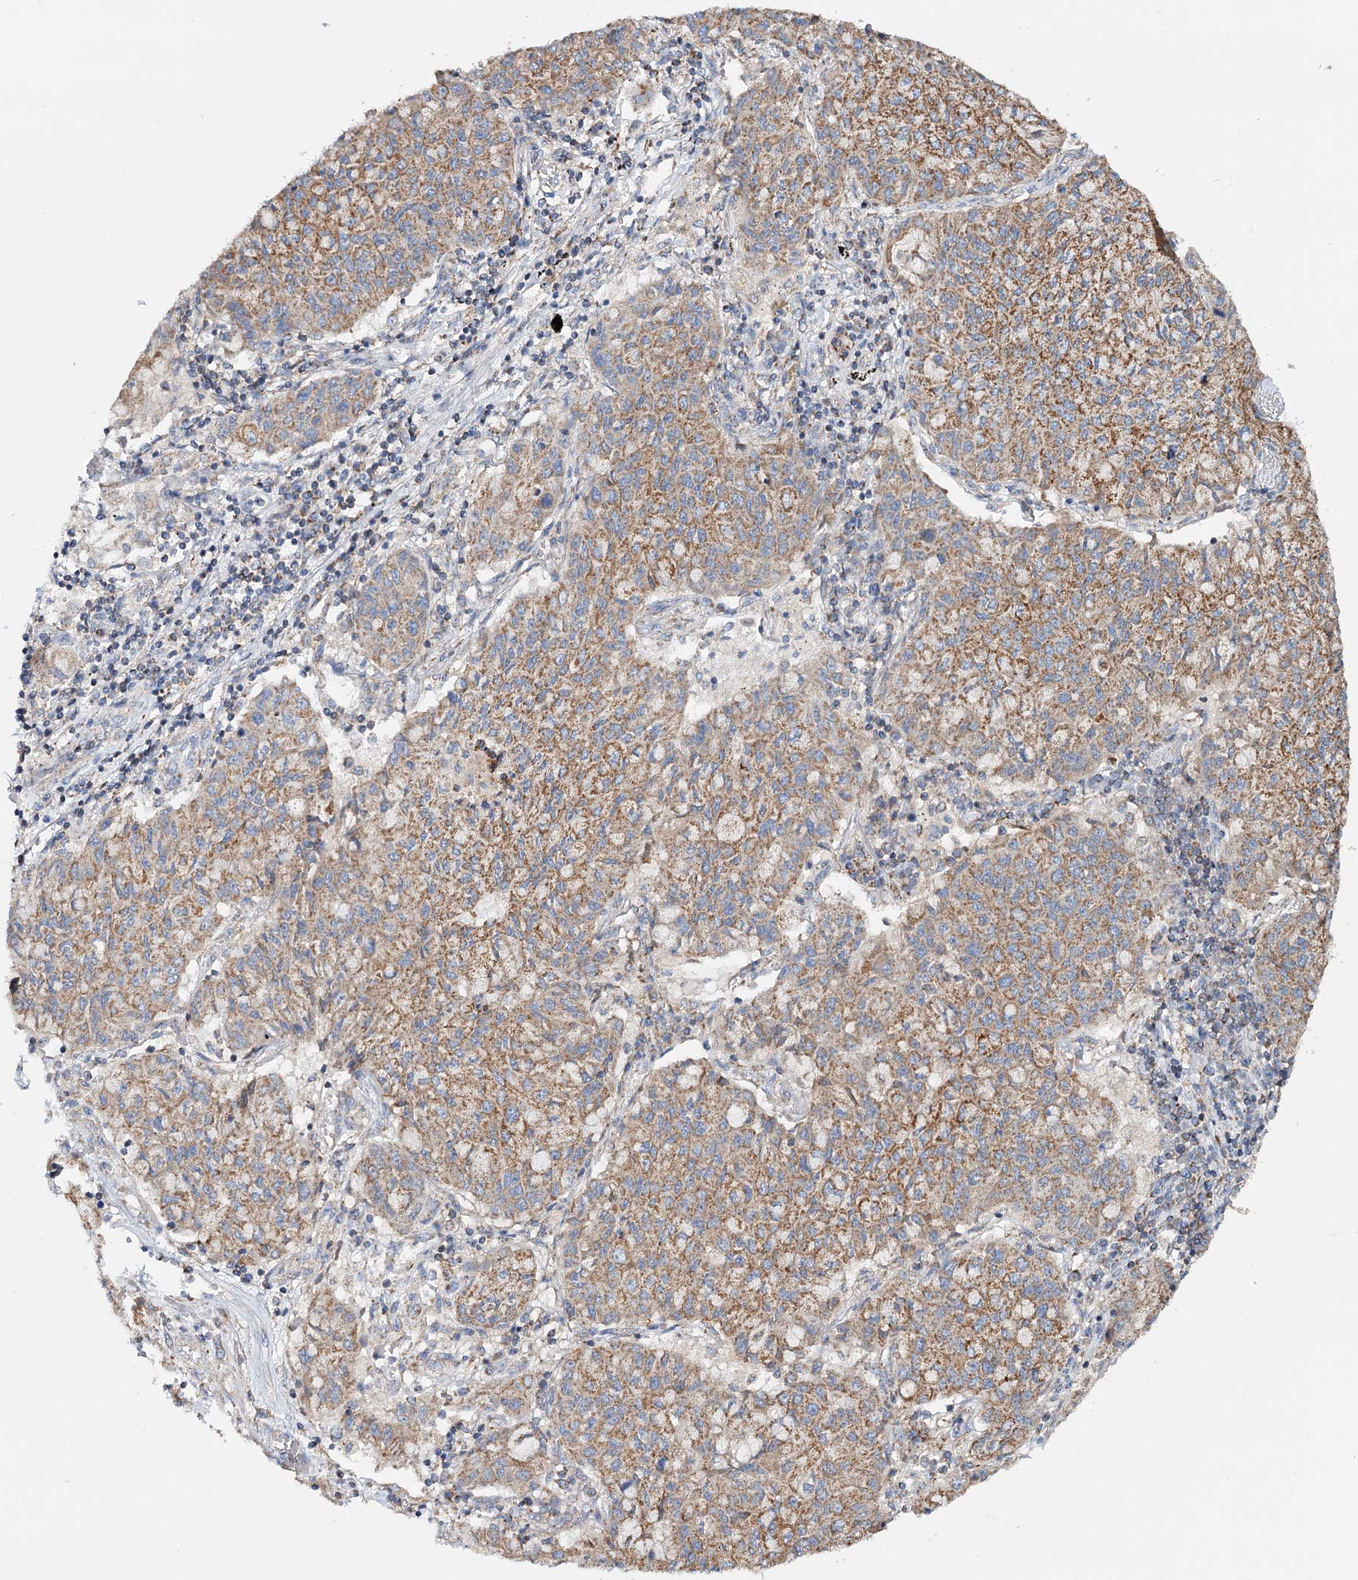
{"staining": {"intensity": "moderate", "quantity": ">75%", "location": "cytoplasmic/membranous"}, "tissue": "lung cancer", "cell_type": "Tumor cells", "image_type": "cancer", "snomed": [{"axis": "morphology", "description": "Squamous cell carcinoma, NOS"}, {"axis": "topography", "description": "Lung"}], "caption": "Immunohistochemical staining of lung cancer (squamous cell carcinoma) exhibits medium levels of moderate cytoplasmic/membranous protein staining in approximately >75% of tumor cells. The protein of interest is stained brown, and the nuclei are stained in blue (DAB IHC with brightfield microscopy, high magnification).", "gene": "CFAP46", "patient": {"sex": "male", "age": 74}}